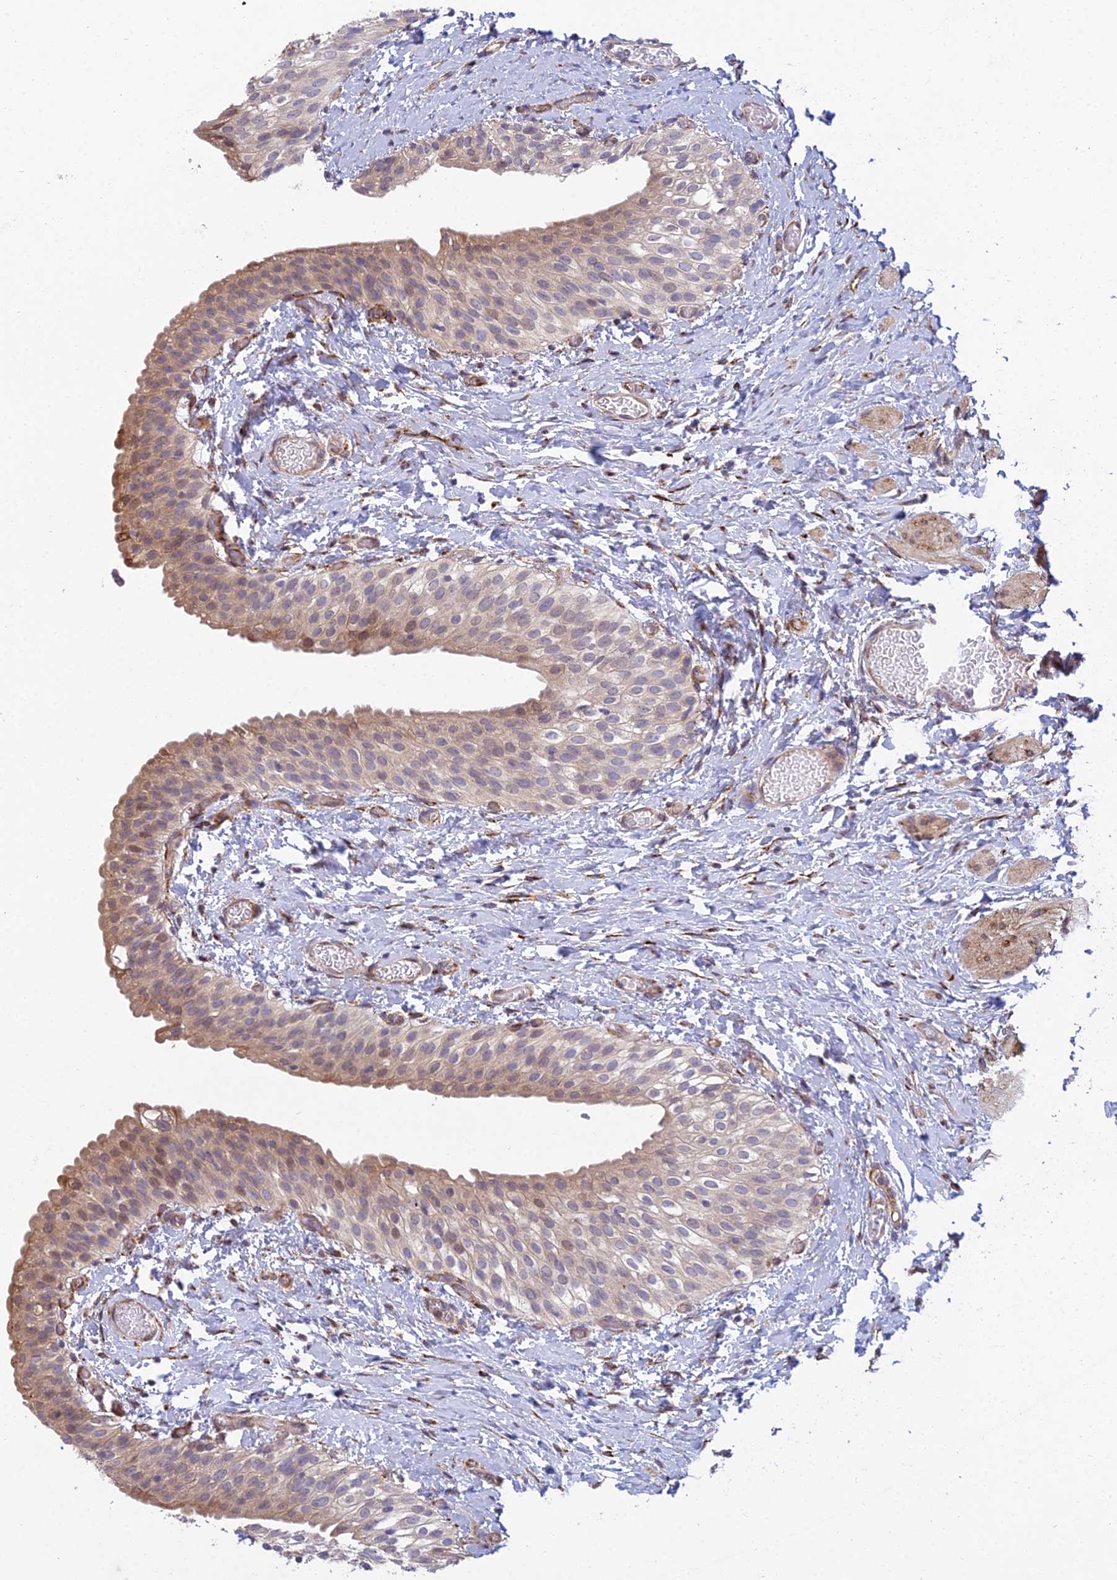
{"staining": {"intensity": "moderate", "quantity": ">75%", "location": "cytoplasmic/membranous"}, "tissue": "urinary bladder", "cell_type": "Urothelial cells", "image_type": "normal", "snomed": [{"axis": "morphology", "description": "Normal tissue, NOS"}, {"axis": "topography", "description": "Urinary bladder"}], "caption": "Immunohistochemistry staining of unremarkable urinary bladder, which shows medium levels of moderate cytoplasmic/membranous expression in about >75% of urothelial cells indicating moderate cytoplasmic/membranous protein positivity. The staining was performed using DAB (3,3'-diaminobenzidine) (brown) for protein detection and nuclei were counterstained in hematoxylin (blue).", "gene": "NDUFAF7", "patient": {"sex": "male", "age": 1}}